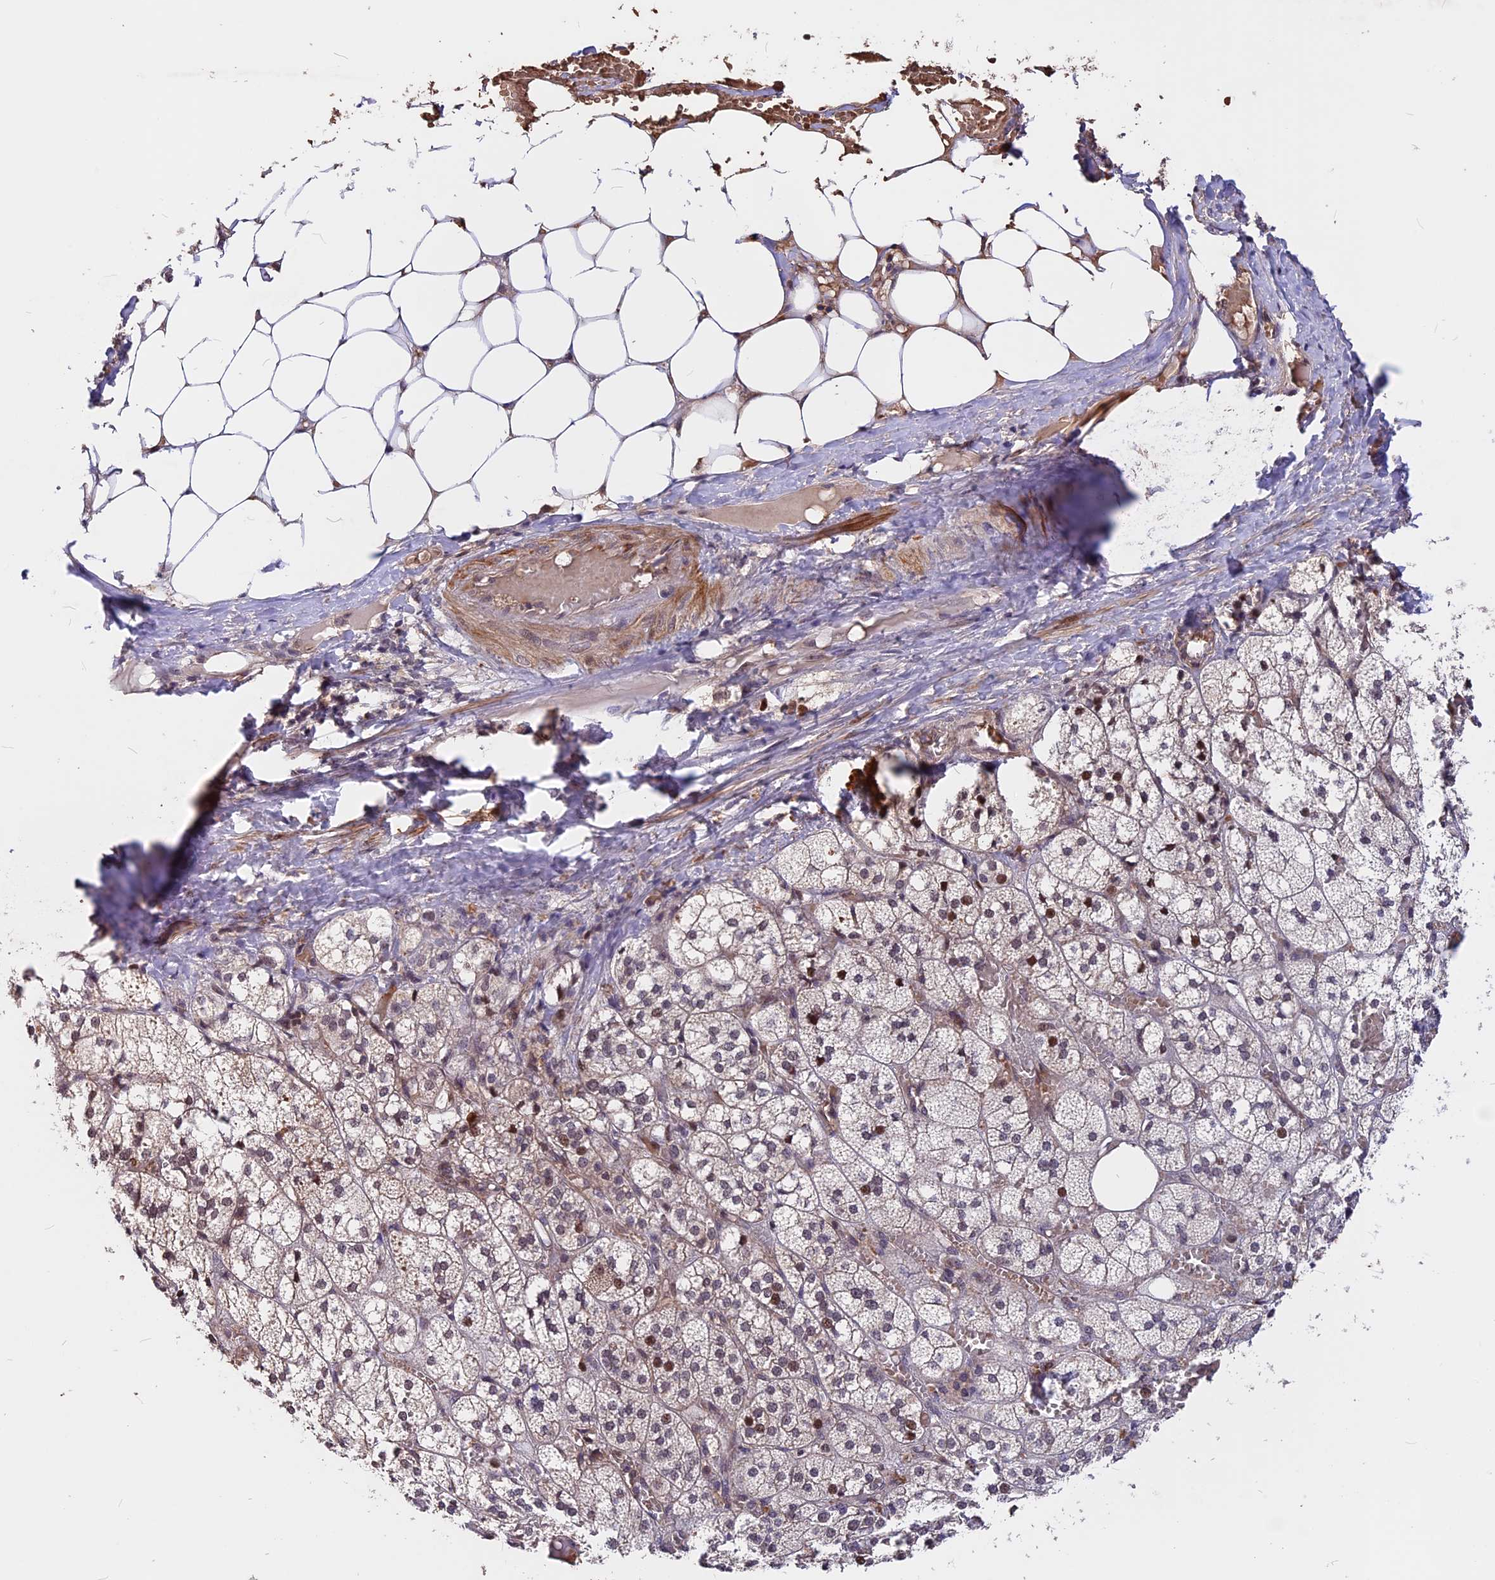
{"staining": {"intensity": "moderate", "quantity": "25%-75%", "location": "cytoplasmic/membranous,nuclear"}, "tissue": "adrenal gland", "cell_type": "Glandular cells", "image_type": "normal", "snomed": [{"axis": "morphology", "description": "Normal tissue, NOS"}, {"axis": "topography", "description": "Adrenal gland"}], "caption": "Brown immunohistochemical staining in unremarkable human adrenal gland shows moderate cytoplasmic/membranous,nuclear expression in about 25%-75% of glandular cells.", "gene": "ZC3H10", "patient": {"sex": "female", "age": 61}}